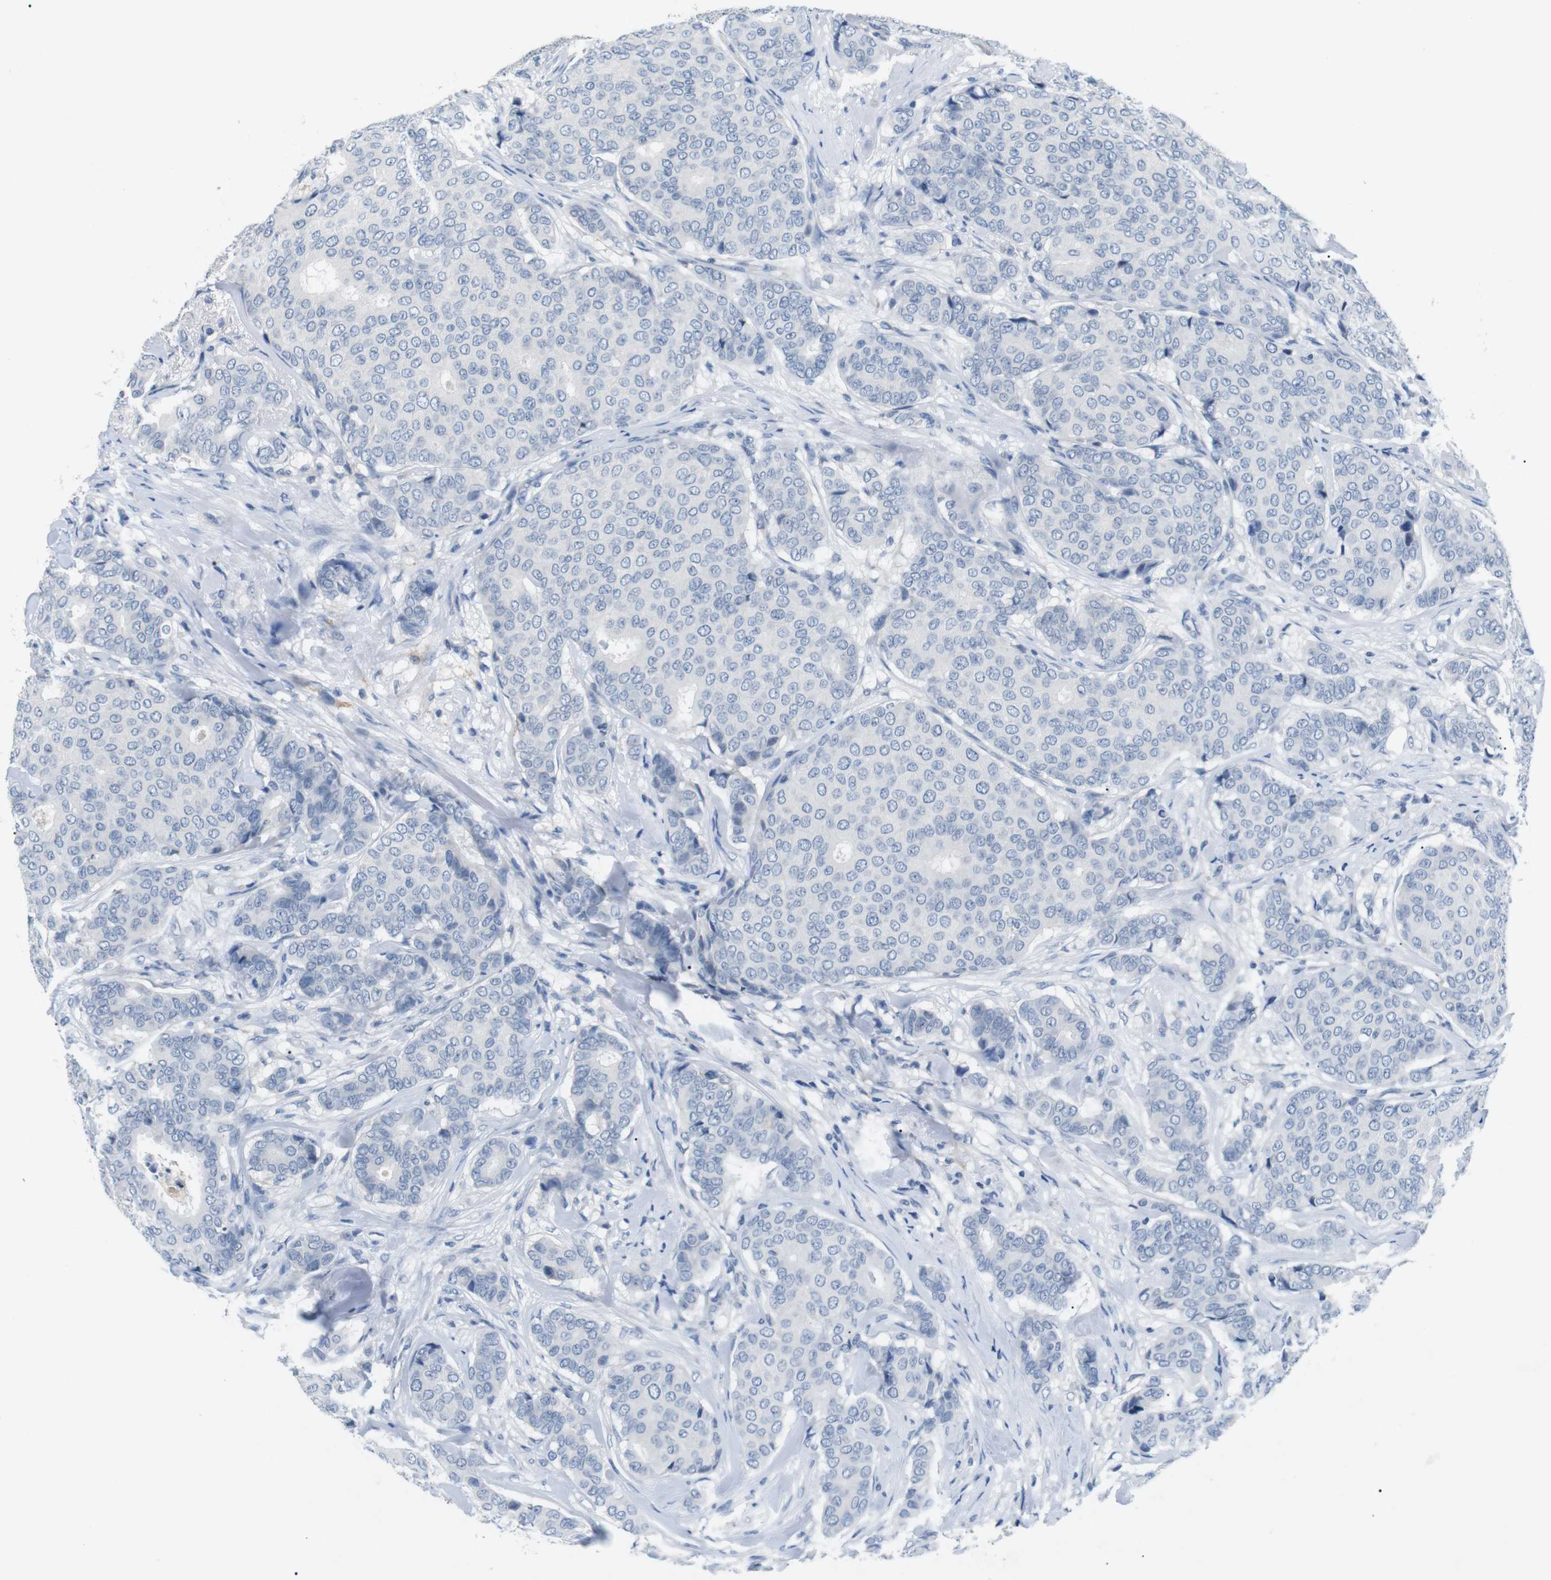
{"staining": {"intensity": "negative", "quantity": "none", "location": "none"}, "tissue": "breast cancer", "cell_type": "Tumor cells", "image_type": "cancer", "snomed": [{"axis": "morphology", "description": "Duct carcinoma"}, {"axis": "topography", "description": "Breast"}], "caption": "Tumor cells show no significant protein staining in breast intraductal carcinoma.", "gene": "FCGRT", "patient": {"sex": "female", "age": 75}}